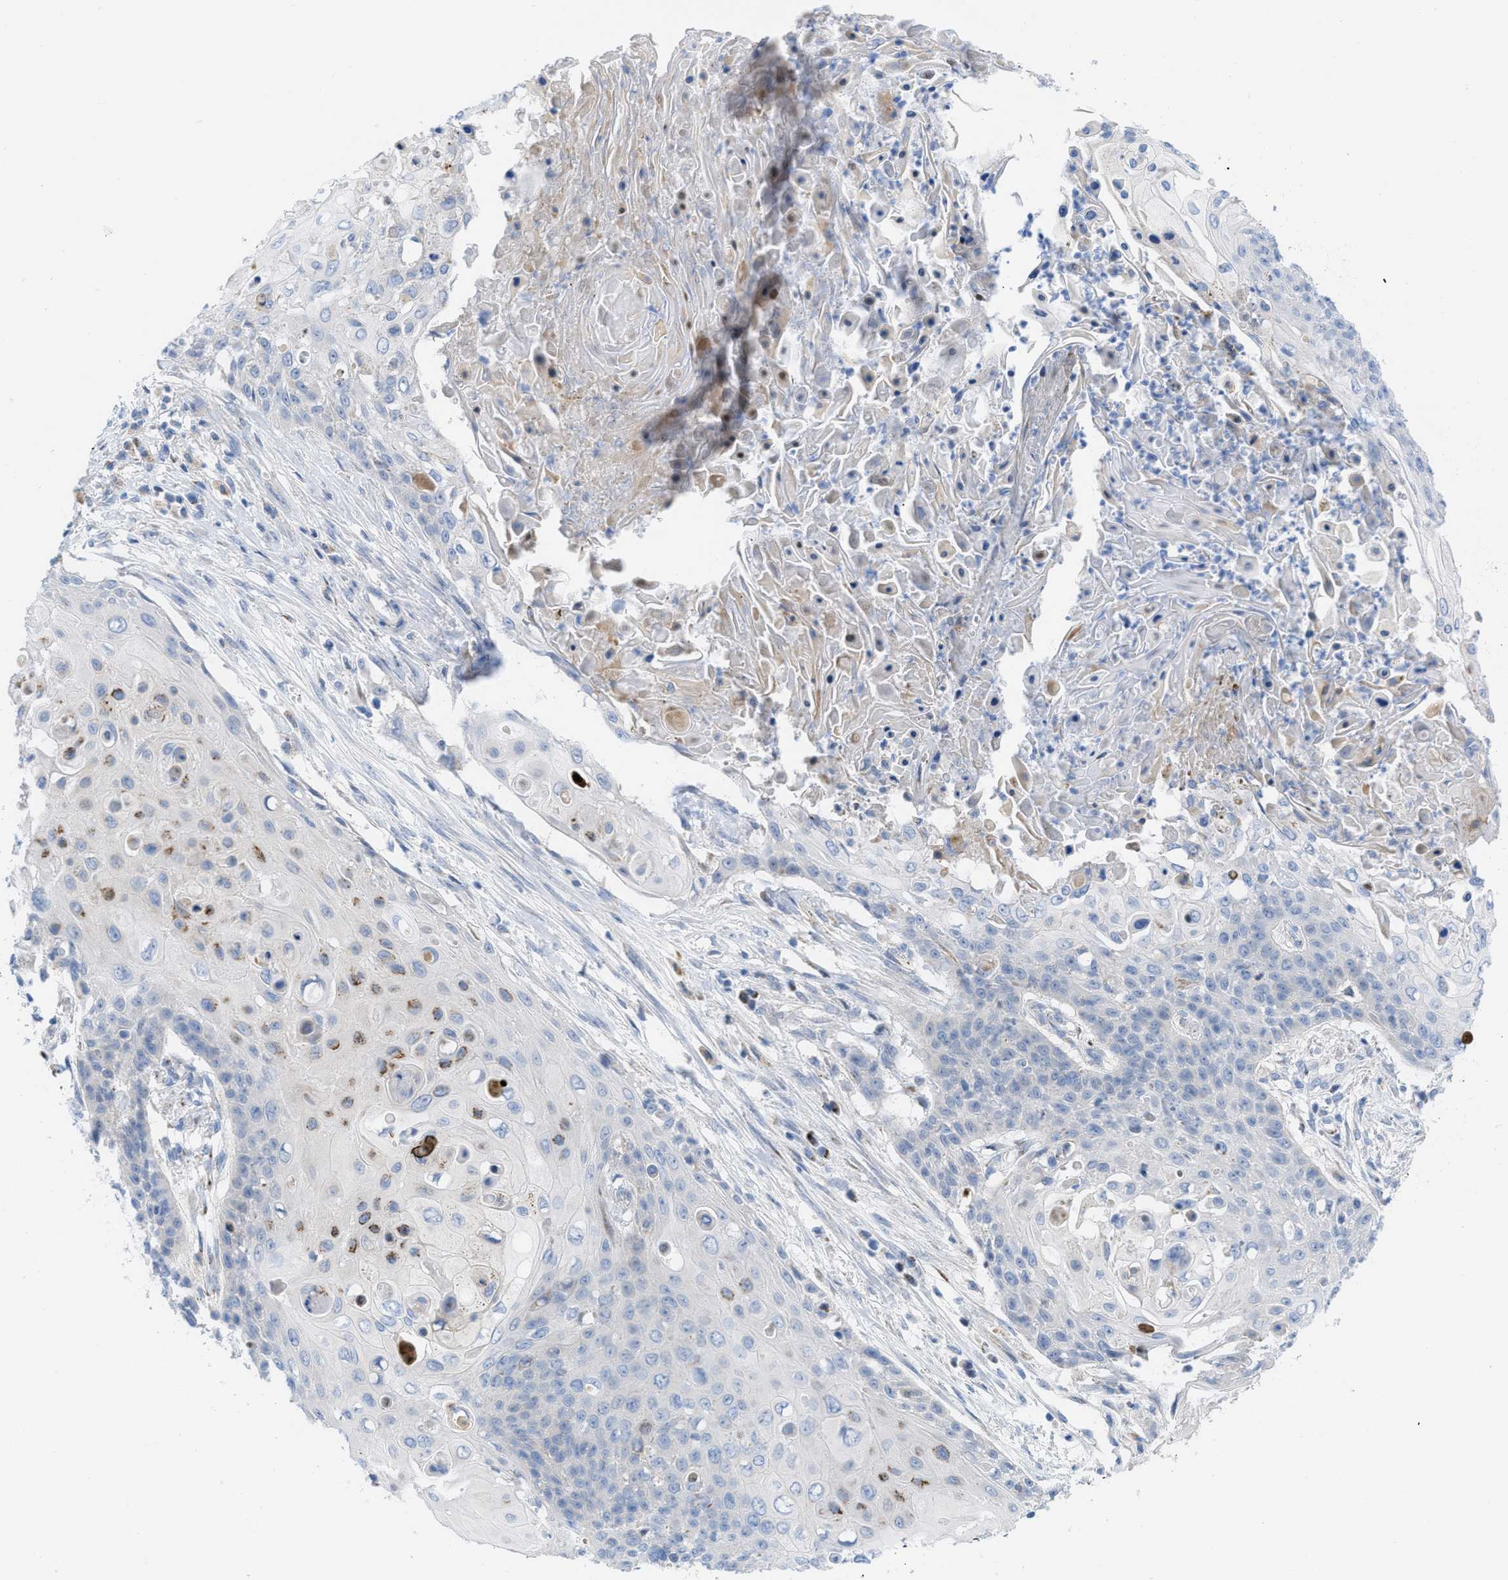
{"staining": {"intensity": "negative", "quantity": "none", "location": "none"}, "tissue": "cervical cancer", "cell_type": "Tumor cells", "image_type": "cancer", "snomed": [{"axis": "morphology", "description": "Squamous cell carcinoma, NOS"}, {"axis": "topography", "description": "Cervix"}], "caption": "High power microscopy photomicrograph of an immunohistochemistry (IHC) photomicrograph of cervical cancer, revealing no significant expression in tumor cells.", "gene": "RBBP9", "patient": {"sex": "female", "age": 39}}